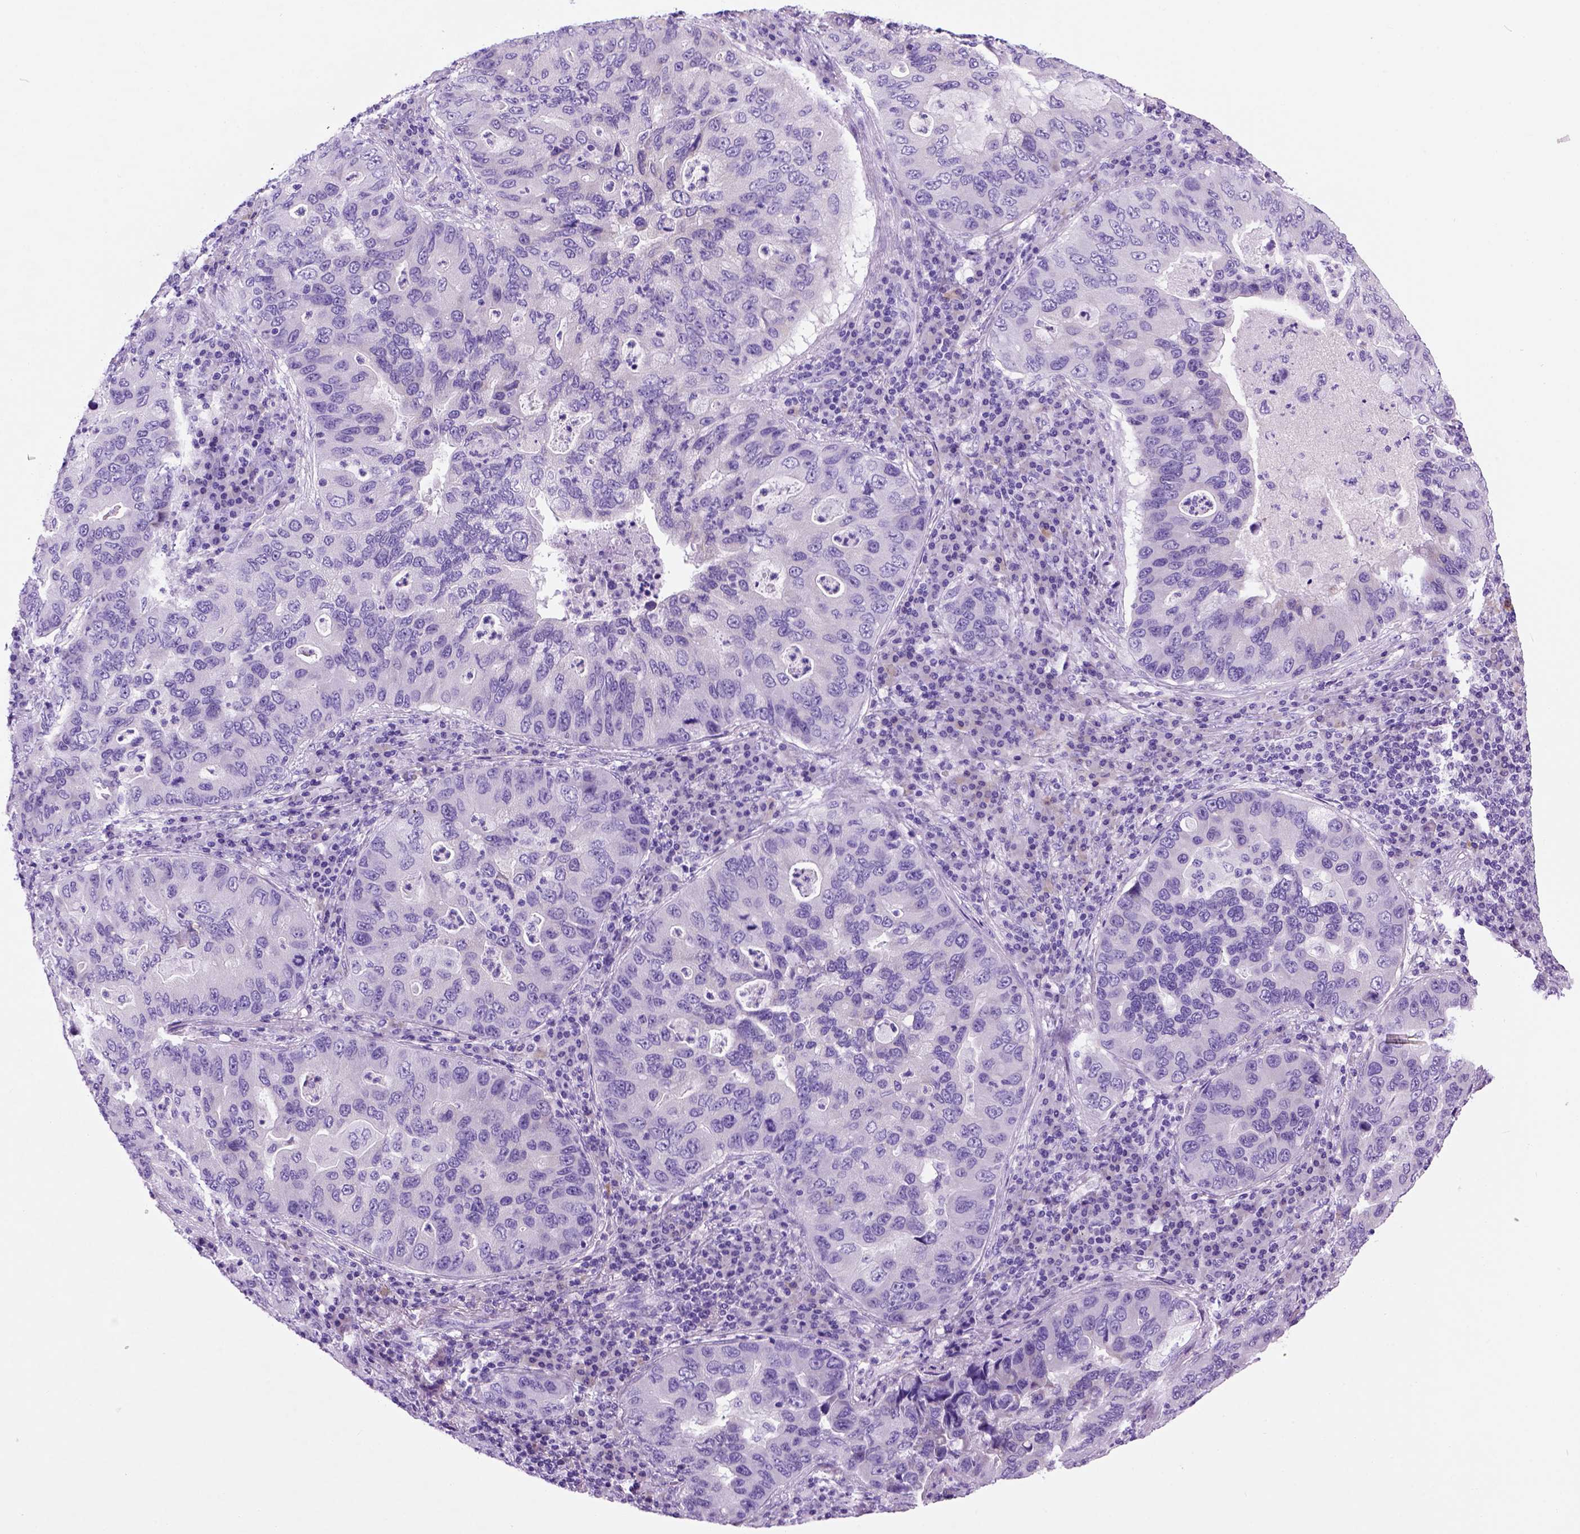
{"staining": {"intensity": "negative", "quantity": "none", "location": "none"}, "tissue": "lung cancer", "cell_type": "Tumor cells", "image_type": "cancer", "snomed": [{"axis": "morphology", "description": "Adenocarcinoma, NOS"}, {"axis": "morphology", "description": "Adenocarcinoma, metastatic, NOS"}, {"axis": "topography", "description": "Lymph node"}, {"axis": "topography", "description": "Lung"}], "caption": "Protein analysis of lung cancer reveals no significant expression in tumor cells. (Brightfield microscopy of DAB (3,3'-diaminobenzidine) immunohistochemistry (IHC) at high magnification).", "gene": "HHIPL2", "patient": {"sex": "female", "age": 54}}